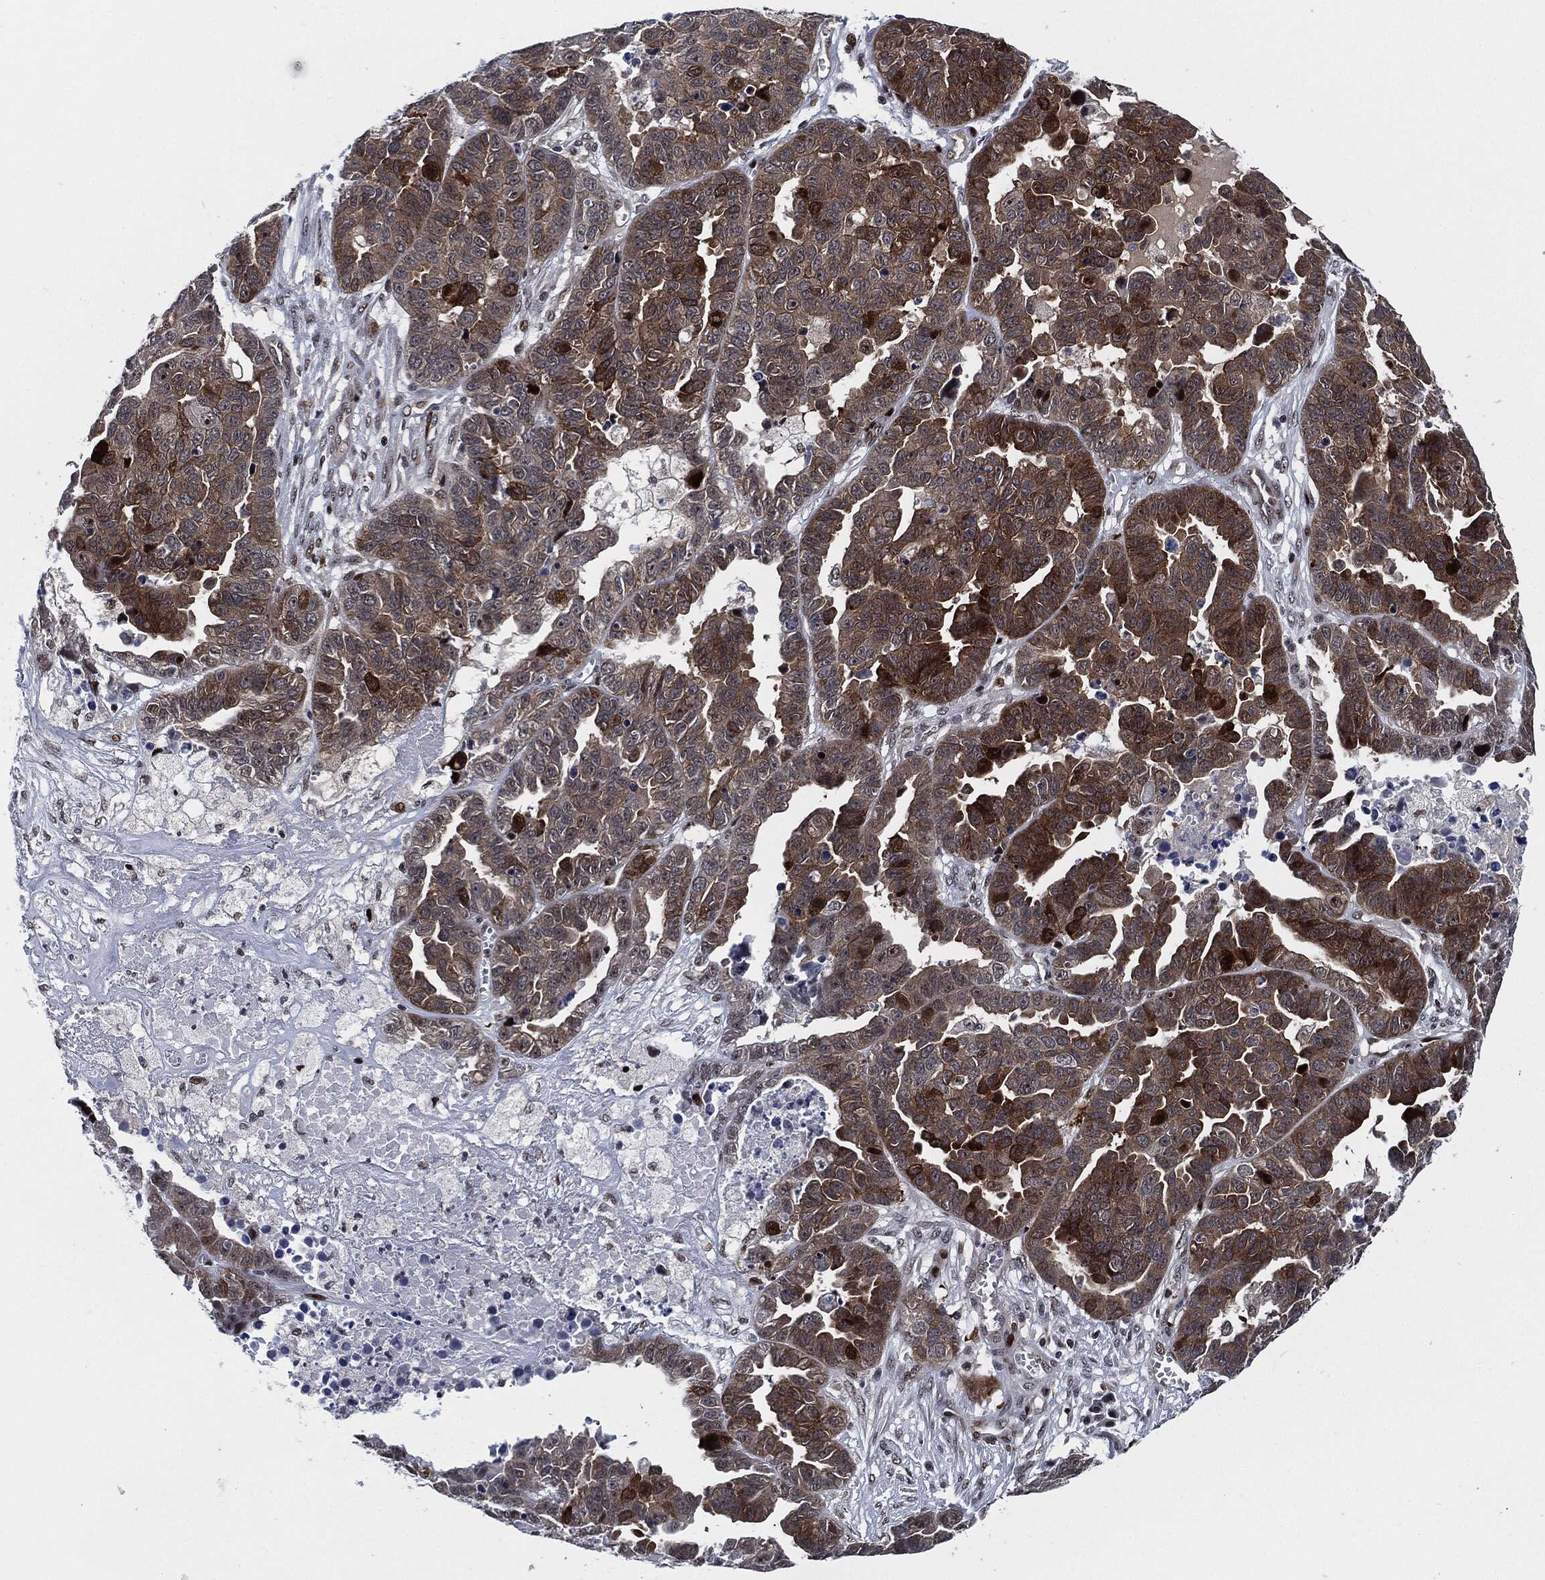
{"staining": {"intensity": "strong", "quantity": "<25%", "location": "cytoplasmic/membranous,nuclear"}, "tissue": "ovarian cancer", "cell_type": "Tumor cells", "image_type": "cancer", "snomed": [{"axis": "morphology", "description": "Cystadenocarcinoma, serous, NOS"}, {"axis": "topography", "description": "Ovary"}], "caption": "Ovarian cancer (serous cystadenocarcinoma) was stained to show a protein in brown. There is medium levels of strong cytoplasmic/membranous and nuclear staining in approximately <25% of tumor cells. Ihc stains the protein in brown and the nuclei are stained blue.", "gene": "AKT2", "patient": {"sex": "female", "age": 87}}